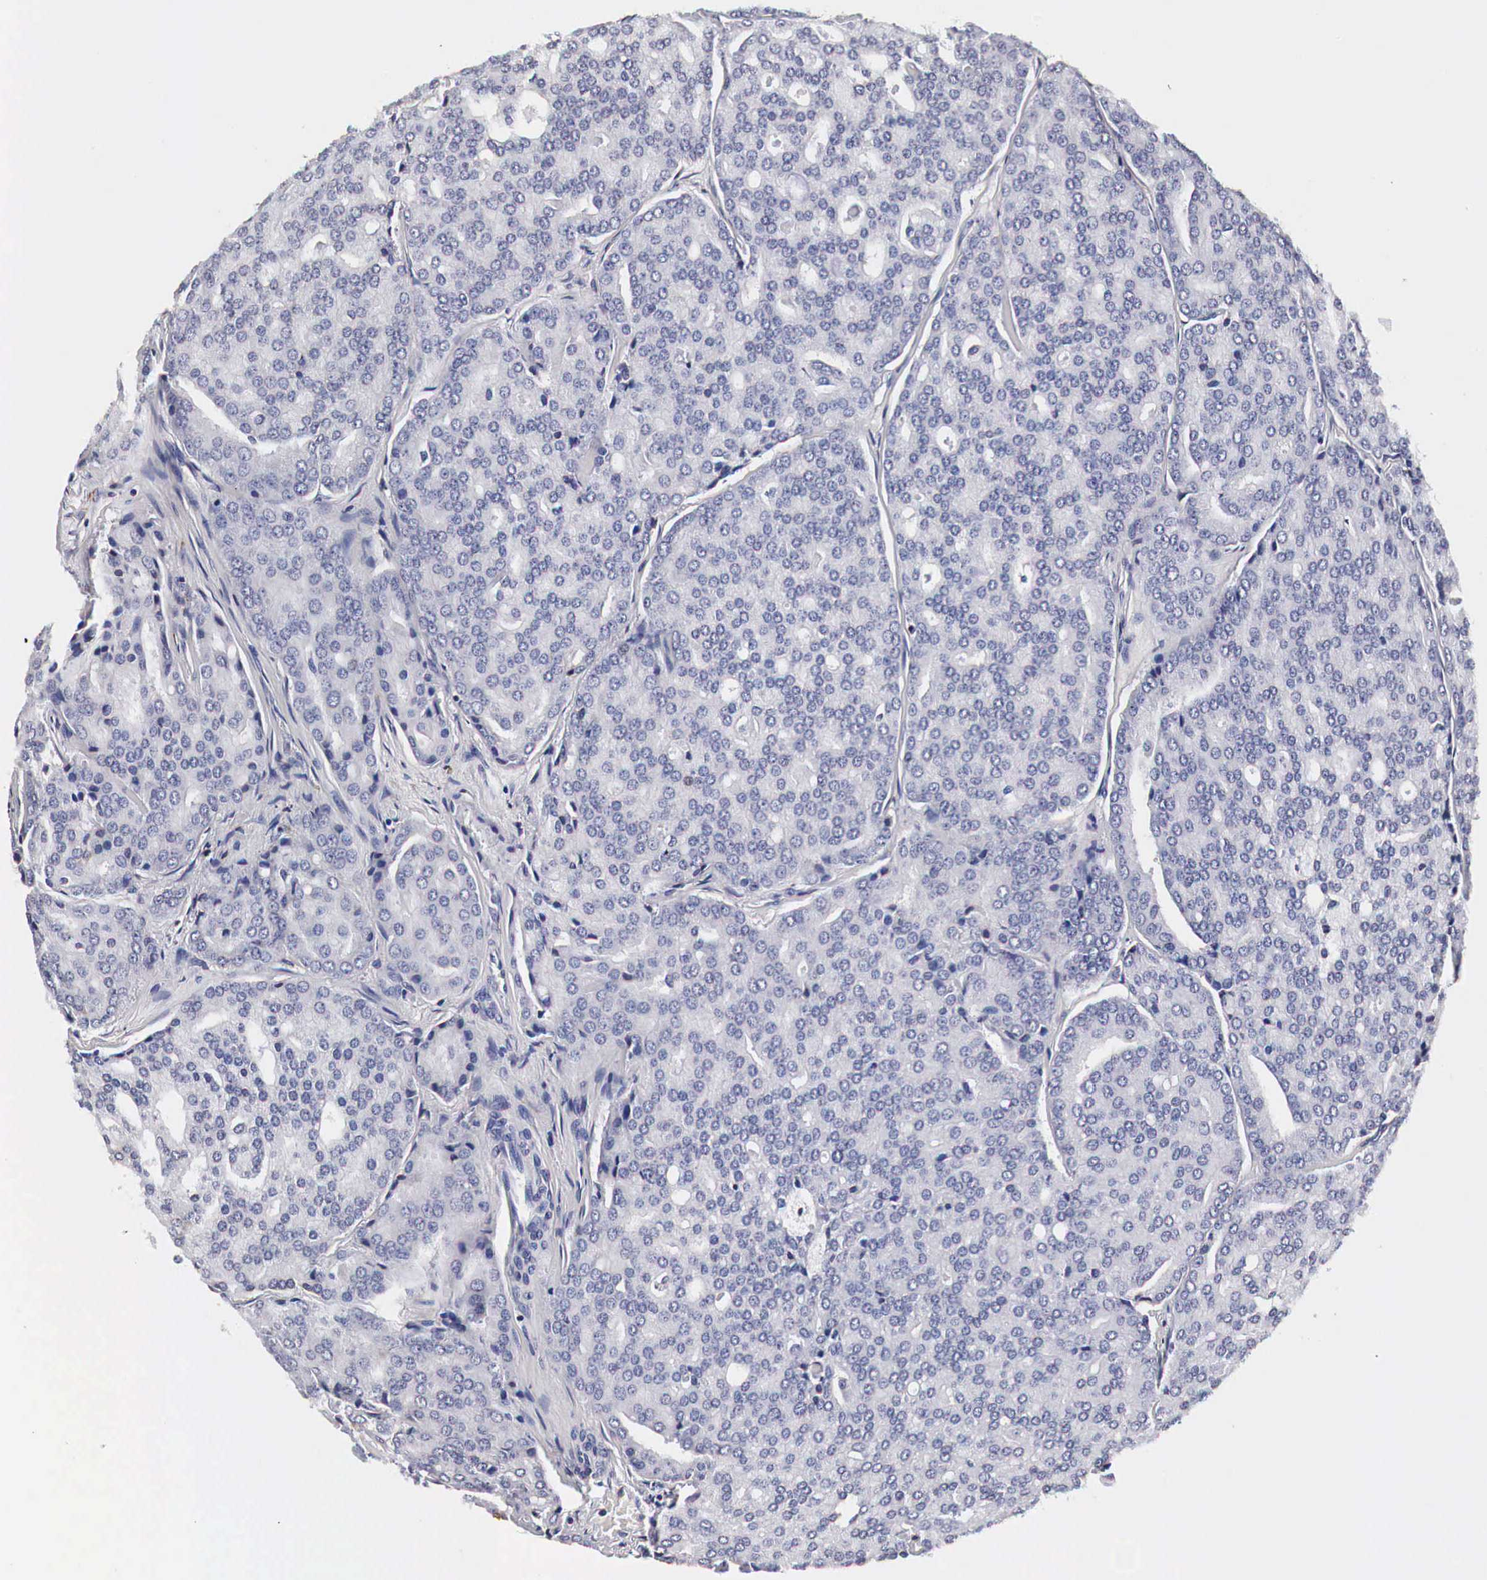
{"staining": {"intensity": "negative", "quantity": "none", "location": "none"}, "tissue": "prostate cancer", "cell_type": "Tumor cells", "image_type": "cancer", "snomed": [{"axis": "morphology", "description": "Adenocarcinoma, High grade"}, {"axis": "topography", "description": "Prostate"}], "caption": "This is an immunohistochemistry image of human adenocarcinoma (high-grade) (prostate). There is no expression in tumor cells.", "gene": "CKAP4", "patient": {"sex": "male", "age": 64}}